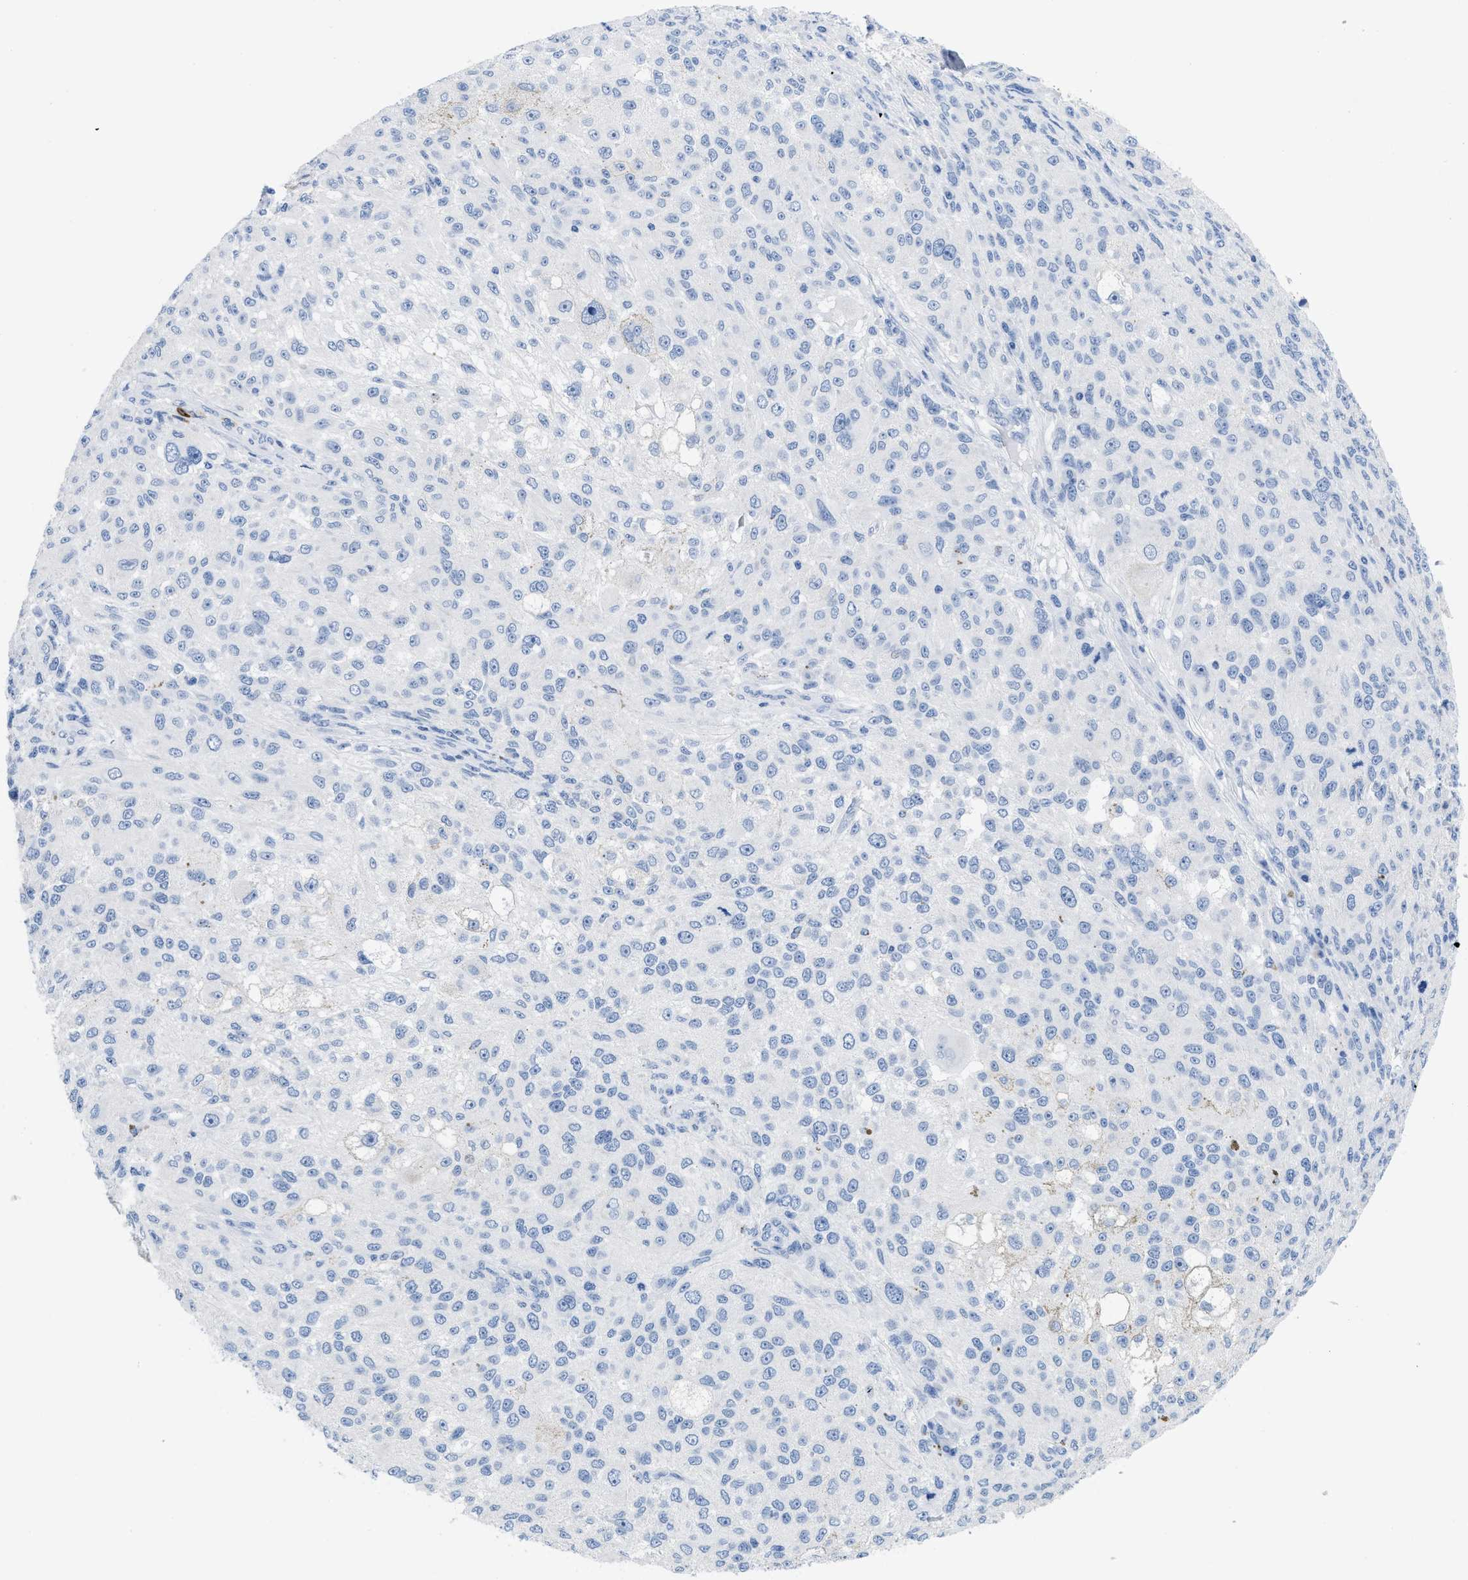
{"staining": {"intensity": "negative", "quantity": "none", "location": "none"}, "tissue": "melanoma", "cell_type": "Tumor cells", "image_type": "cancer", "snomed": [{"axis": "morphology", "description": "Necrosis, NOS"}, {"axis": "morphology", "description": "Malignant melanoma, NOS"}, {"axis": "topography", "description": "Skin"}], "caption": "Tumor cells show no significant protein expression in melanoma.", "gene": "CR1", "patient": {"sex": "female", "age": 87}}